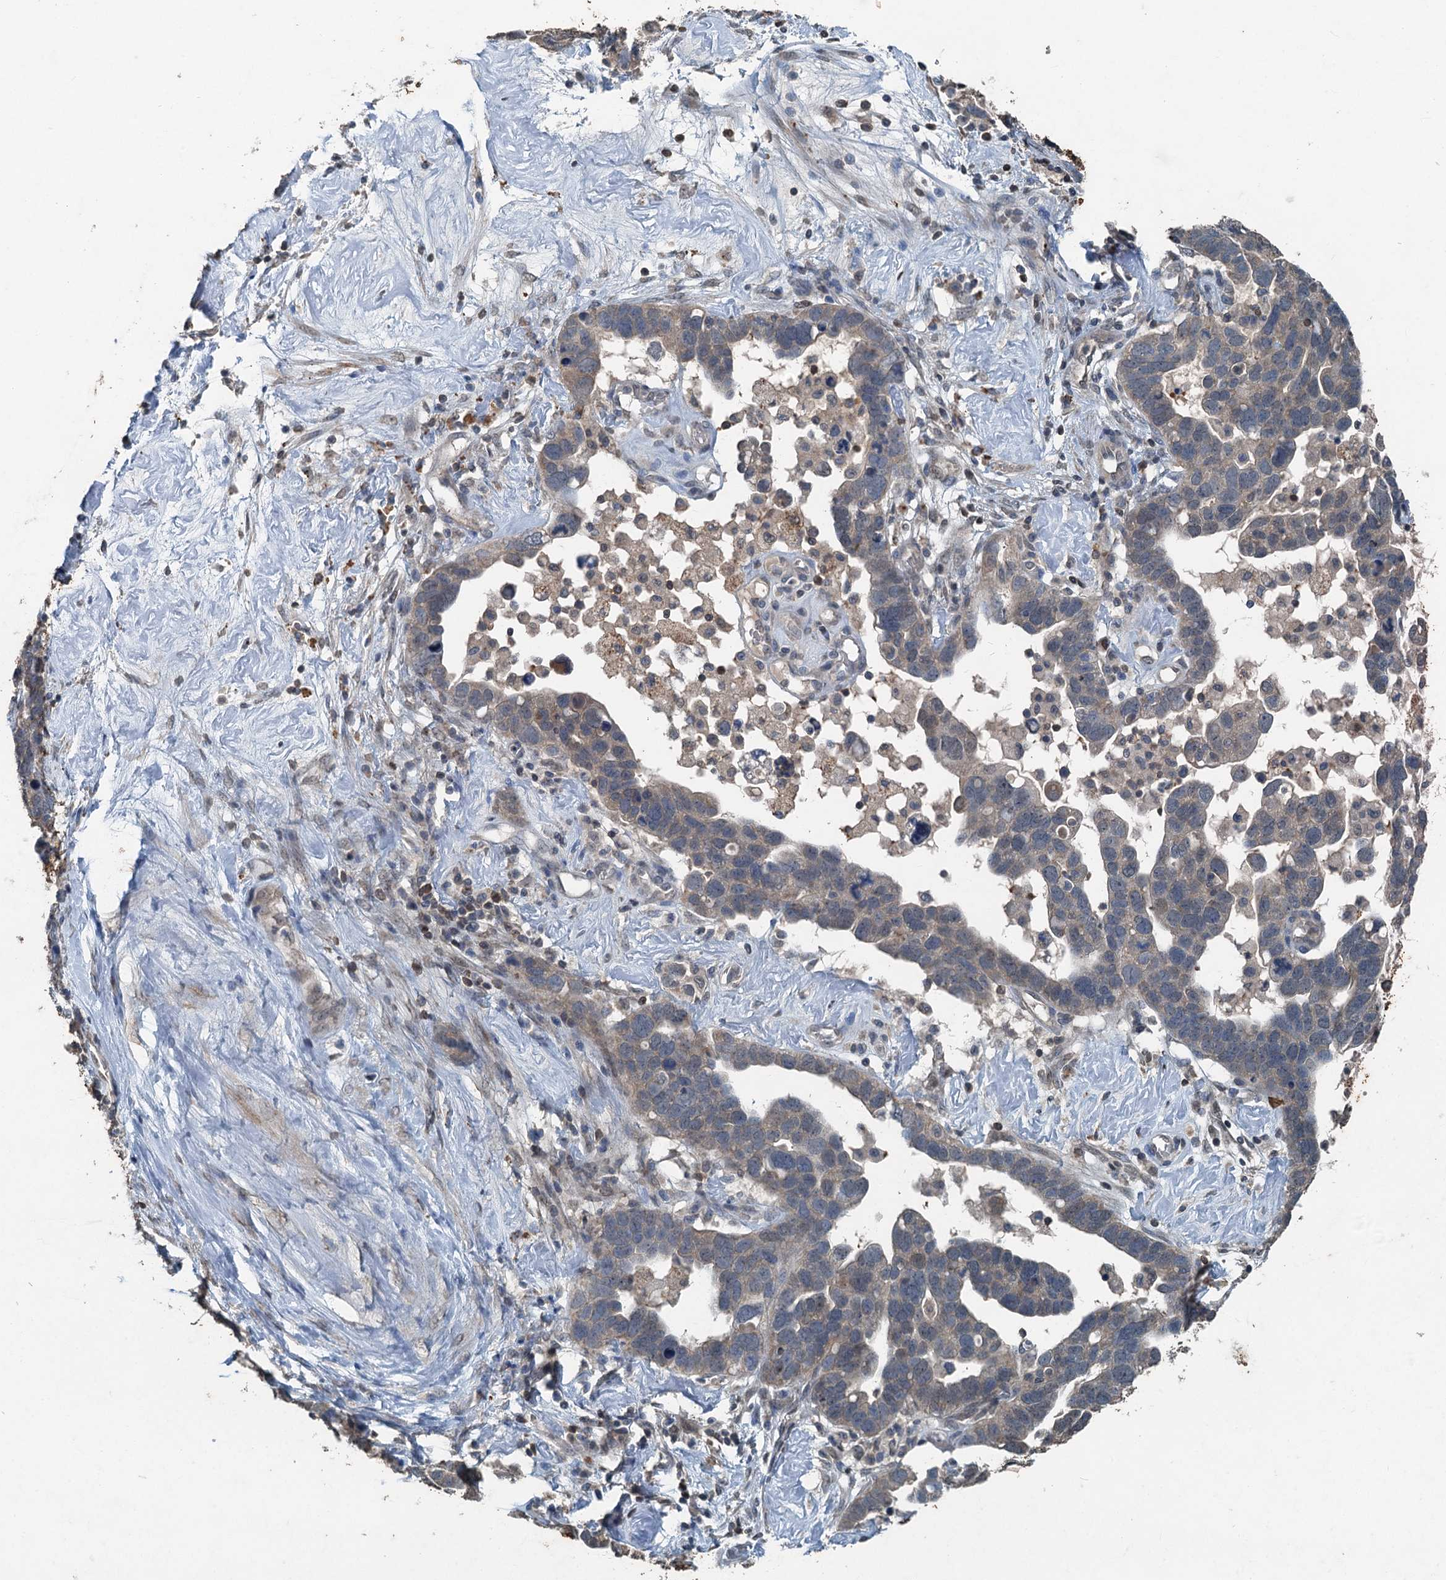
{"staining": {"intensity": "weak", "quantity": "<25%", "location": "cytoplasmic/membranous"}, "tissue": "ovarian cancer", "cell_type": "Tumor cells", "image_type": "cancer", "snomed": [{"axis": "morphology", "description": "Cystadenocarcinoma, serous, NOS"}, {"axis": "topography", "description": "Ovary"}], "caption": "Tumor cells show no significant staining in ovarian serous cystadenocarcinoma.", "gene": "TCTN1", "patient": {"sex": "female", "age": 54}}